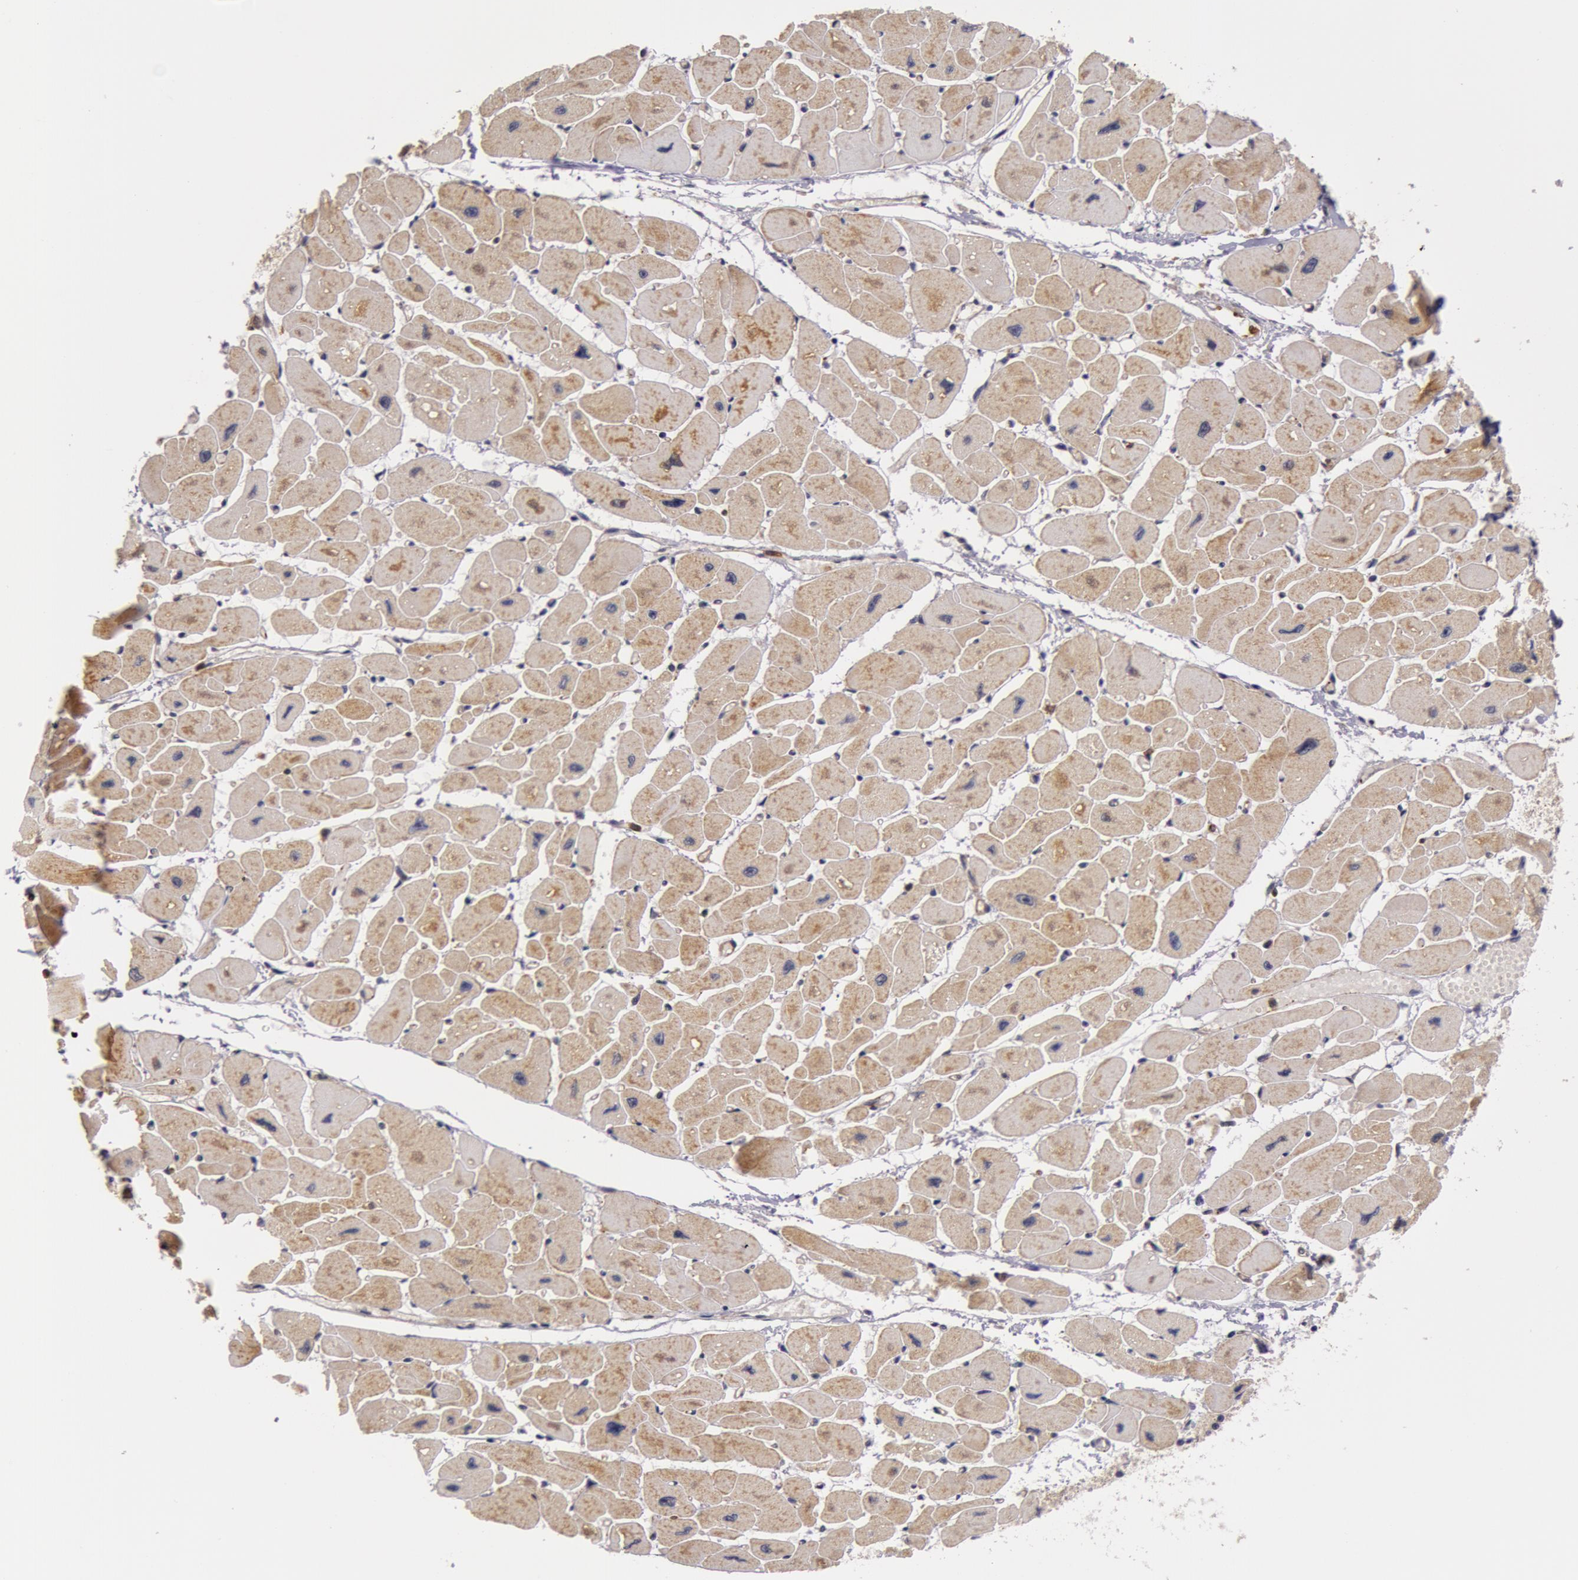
{"staining": {"intensity": "weak", "quantity": "<25%", "location": "nuclear"}, "tissue": "heart muscle", "cell_type": "Cardiomyocytes", "image_type": "normal", "snomed": [{"axis": "morphology", "description": "Normal tissue, NOS"}, {"axis": "topography", "description": "Heart"}], "caption": "Human heart muscle stained for a protein using IHC shows no expression in cardiomyocytes.", "gene": "ZNF350", "patient": {"sex": "female", "age": 54}}